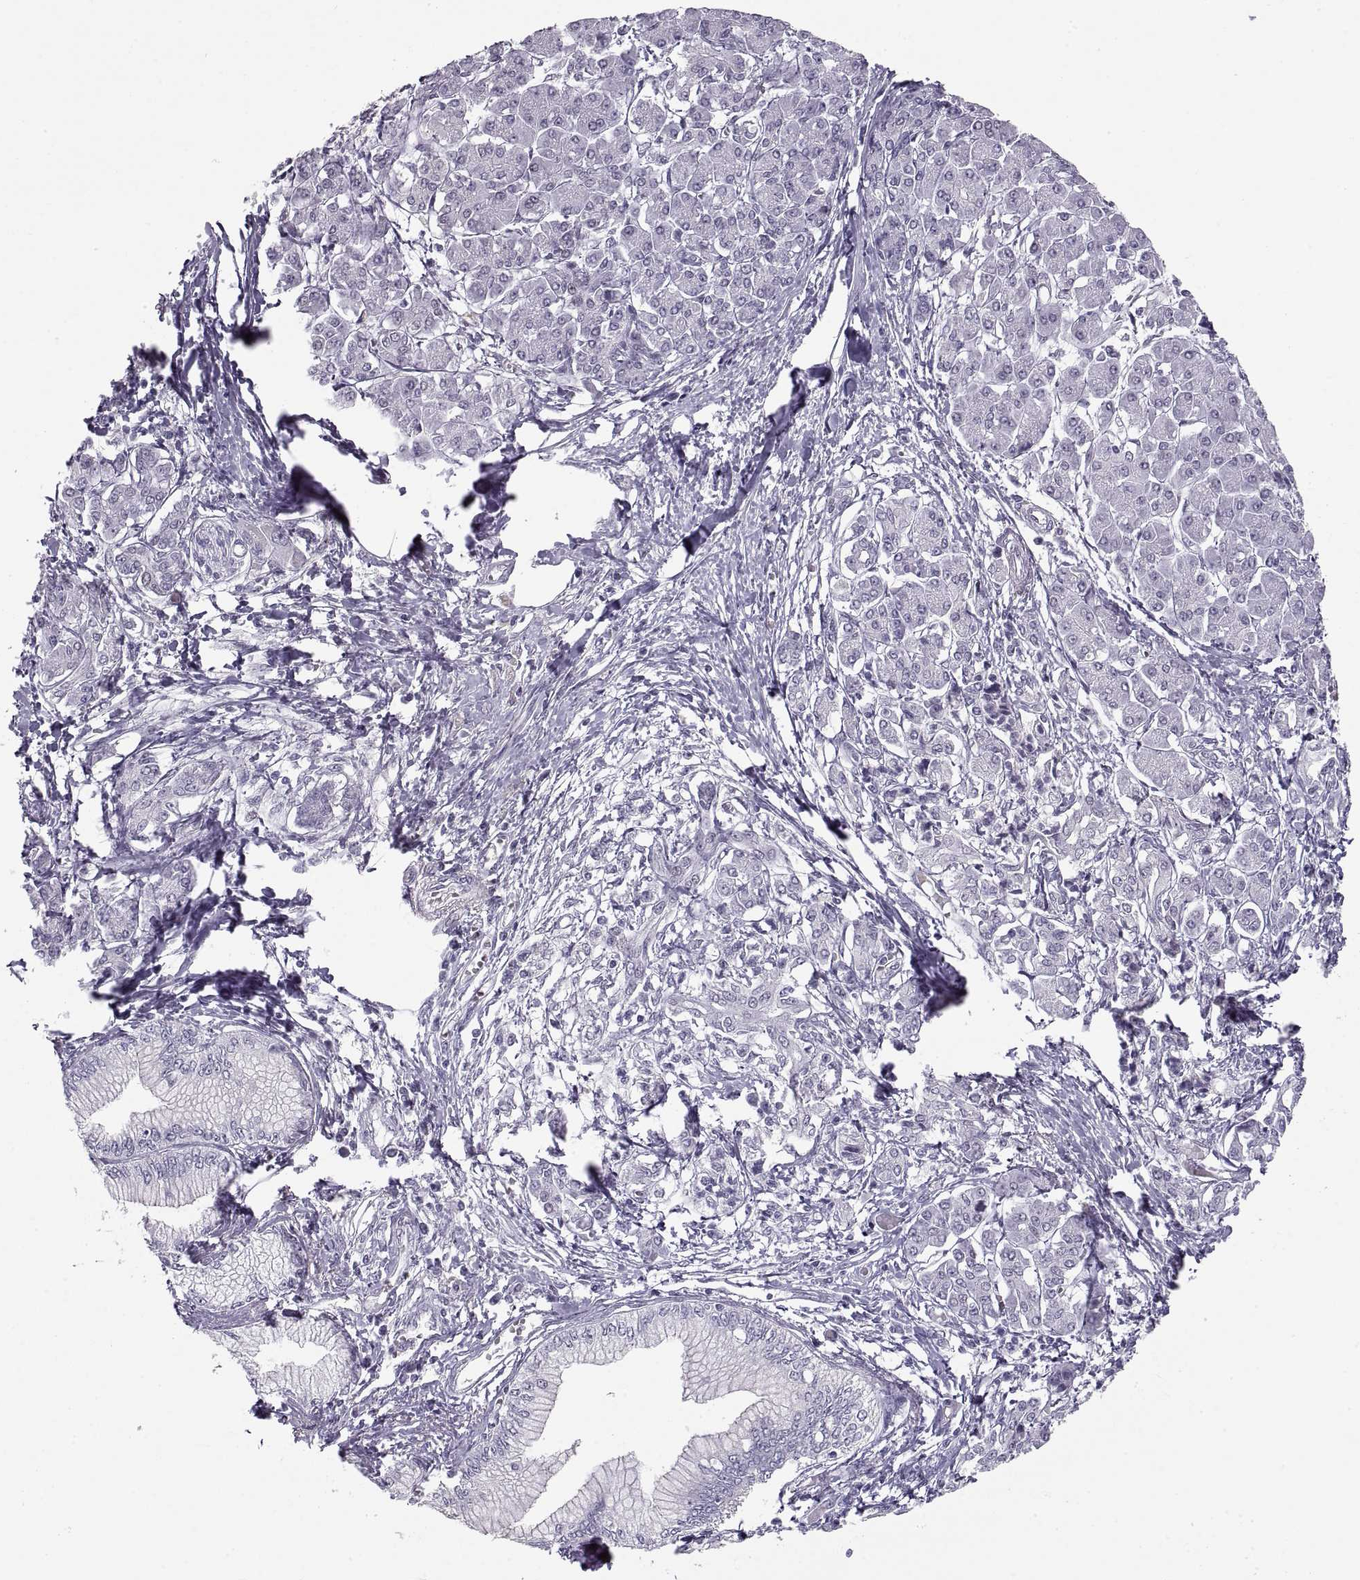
{"staining": {"intensity": "negative", "quantity": "none", "location": "none"}, "tissue": "pancreatic cancer", "cell_type": "Tumor cells", "image_type": "cancer", "snomed": [{"axis": "morphology", "description": "Adenocarcinoma, NOS"}, {"axis": "topography", "description": "Pancreas"}], "caption": "Immunohistochemistry of pancreatic cancer (adenocarcinoma) shows no expression in tumor cells. (DAB immunohistochemistry with hematoxylin counter stain).", "gene": "NANOS3", "patient": {"sex": "female", "age": 68}}